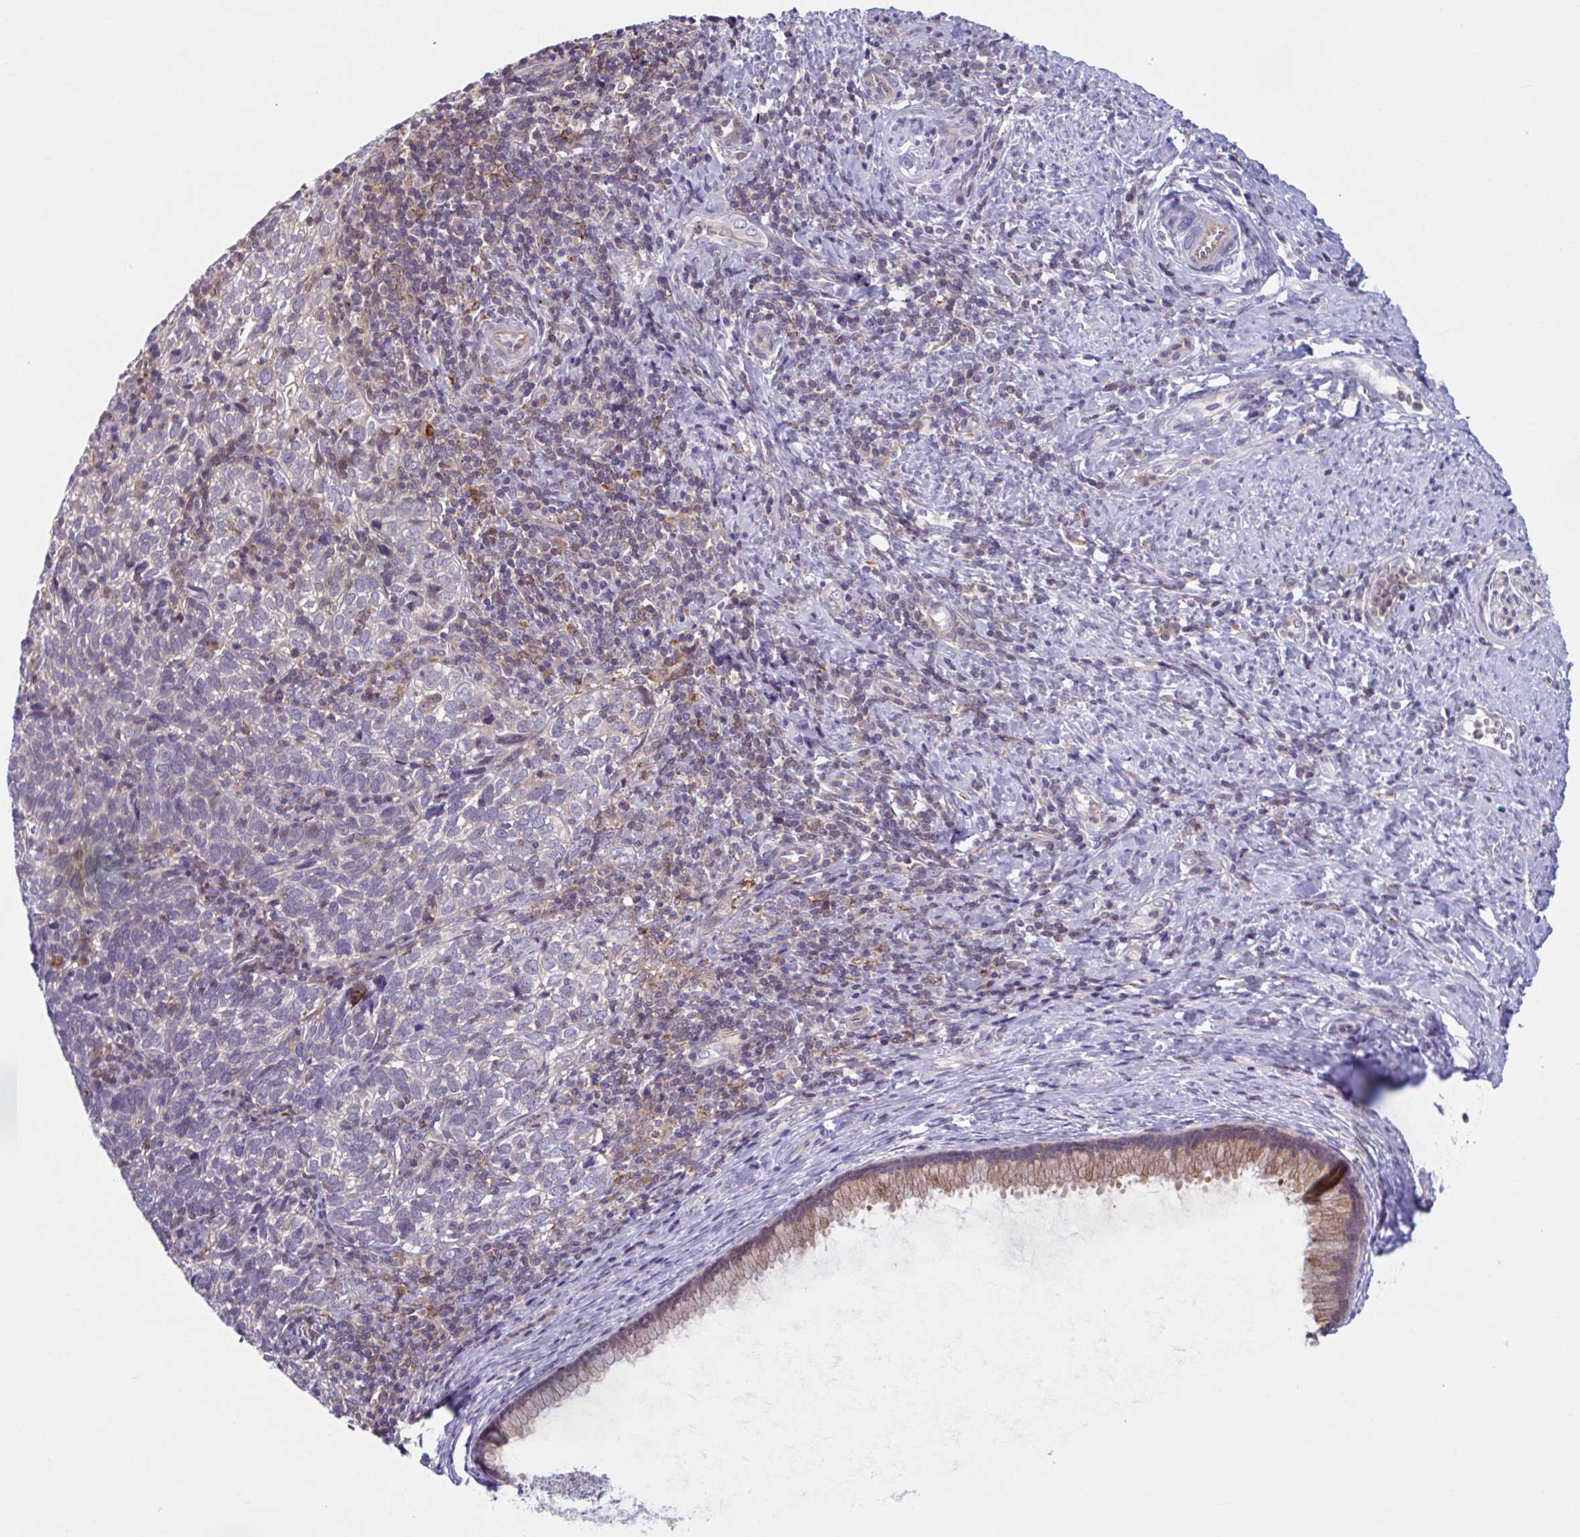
{"staining": {"intensity": "negative", "quantity": "none", "location": "none"}, "tissue": "cervical cancer", "cell_type": "Tumor cells", "image_type": "cancer", "snomed": [{"axis": "morphology", "description": "Normal tissue, NOS"}, {"axis": "morphology", "description": "Squamous cell carcinoma, NOS"}, {"axis": "topography", "description": "Vagina"}, {"axis": "topography", "description": "Cervix"}], "caption": "Tumor cells show no significant staining in cervical cancer.", "gene": "ADAT3", "patient": {"sex": "female", "age": 45}}